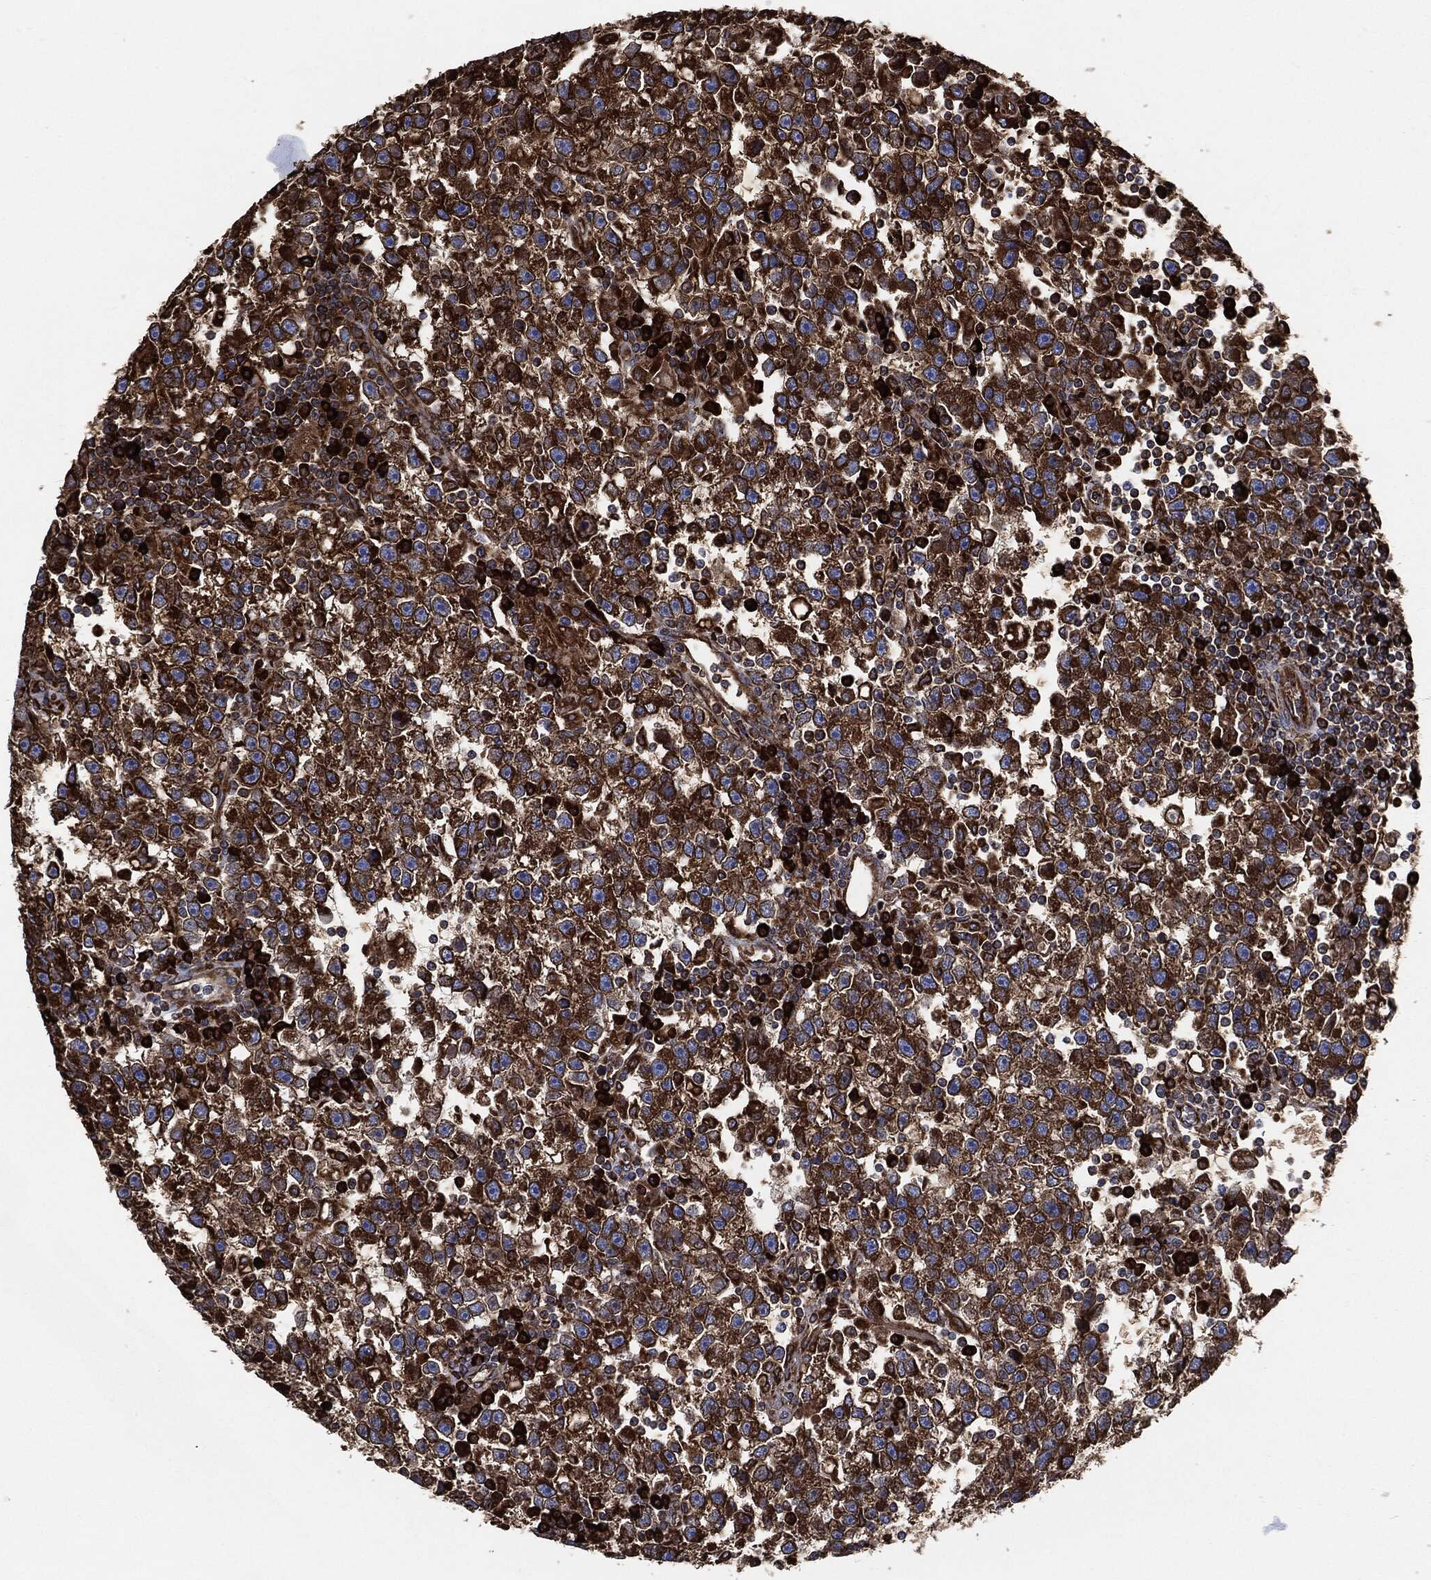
{"staining": {"intensity": "strong", "quantity": ">75%", "location": "cytoplasmic/membranous"}, "tissue": "testis cancer", "cell_type": "Tumor cells", "image_type": "cancer", "snomed": [{"axis": "morphology", "description": "Seminoma, NOS"}, {"axis": "topography", "description": "Testis"}], "caption": "Testis cancer (seminoma) stained for a protein exhibits strong cytoplasmic/membranous positivity in tumor cells. (Brightfield microscopy of DAB IHC at high magnification).", "gene": "AMFR", "patient": {"sex": "male", "age": 47}}